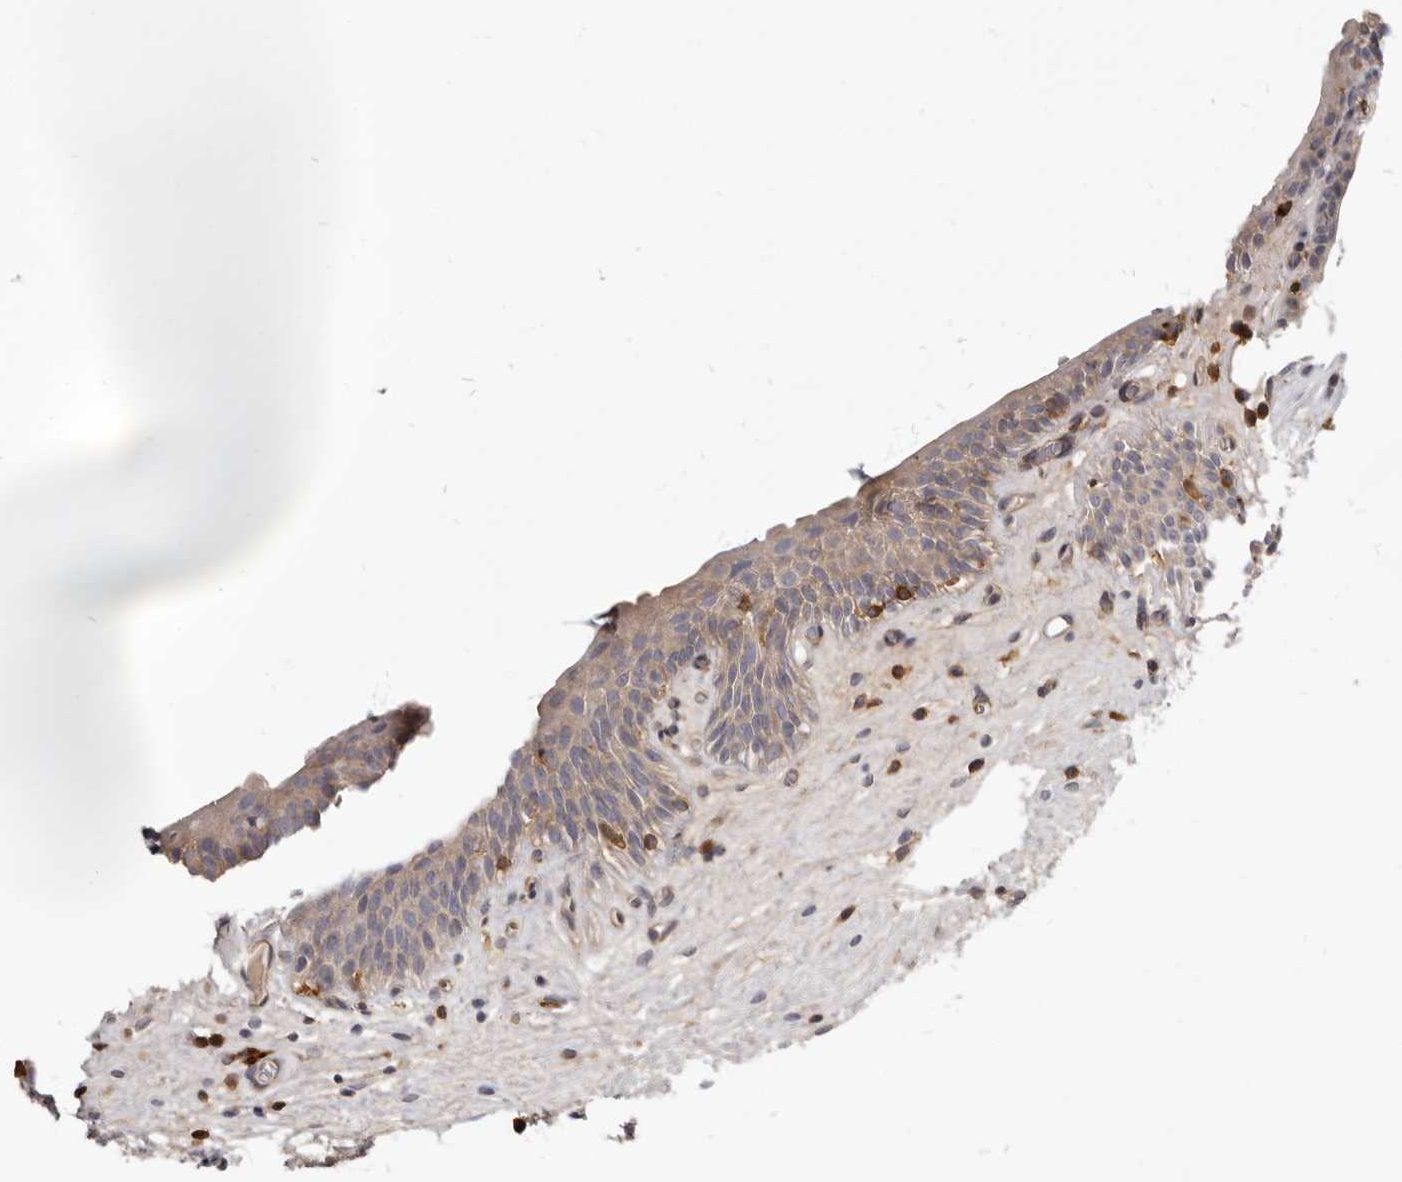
{"staining": {"intensity": "weak", "quantity": "<25%", "location": "cytoplasmic/membranous"}, "tissue": "urinary bladder", "cell_type": "Urothelial cells", "image_type": "normal", "snomed": [{"axis": "morphology", "description": "Normal tissue, NOS"}, {"axis": "topography", "description": "Urinary bladder"}], "caption": "A high-resolution micrograph shows immunohistochemistry staining of benign urinary bladder, which shows no significant positivity in urothelial cells.", "gene": "CBL", "patient": {"sex": "male", "age": 83}}